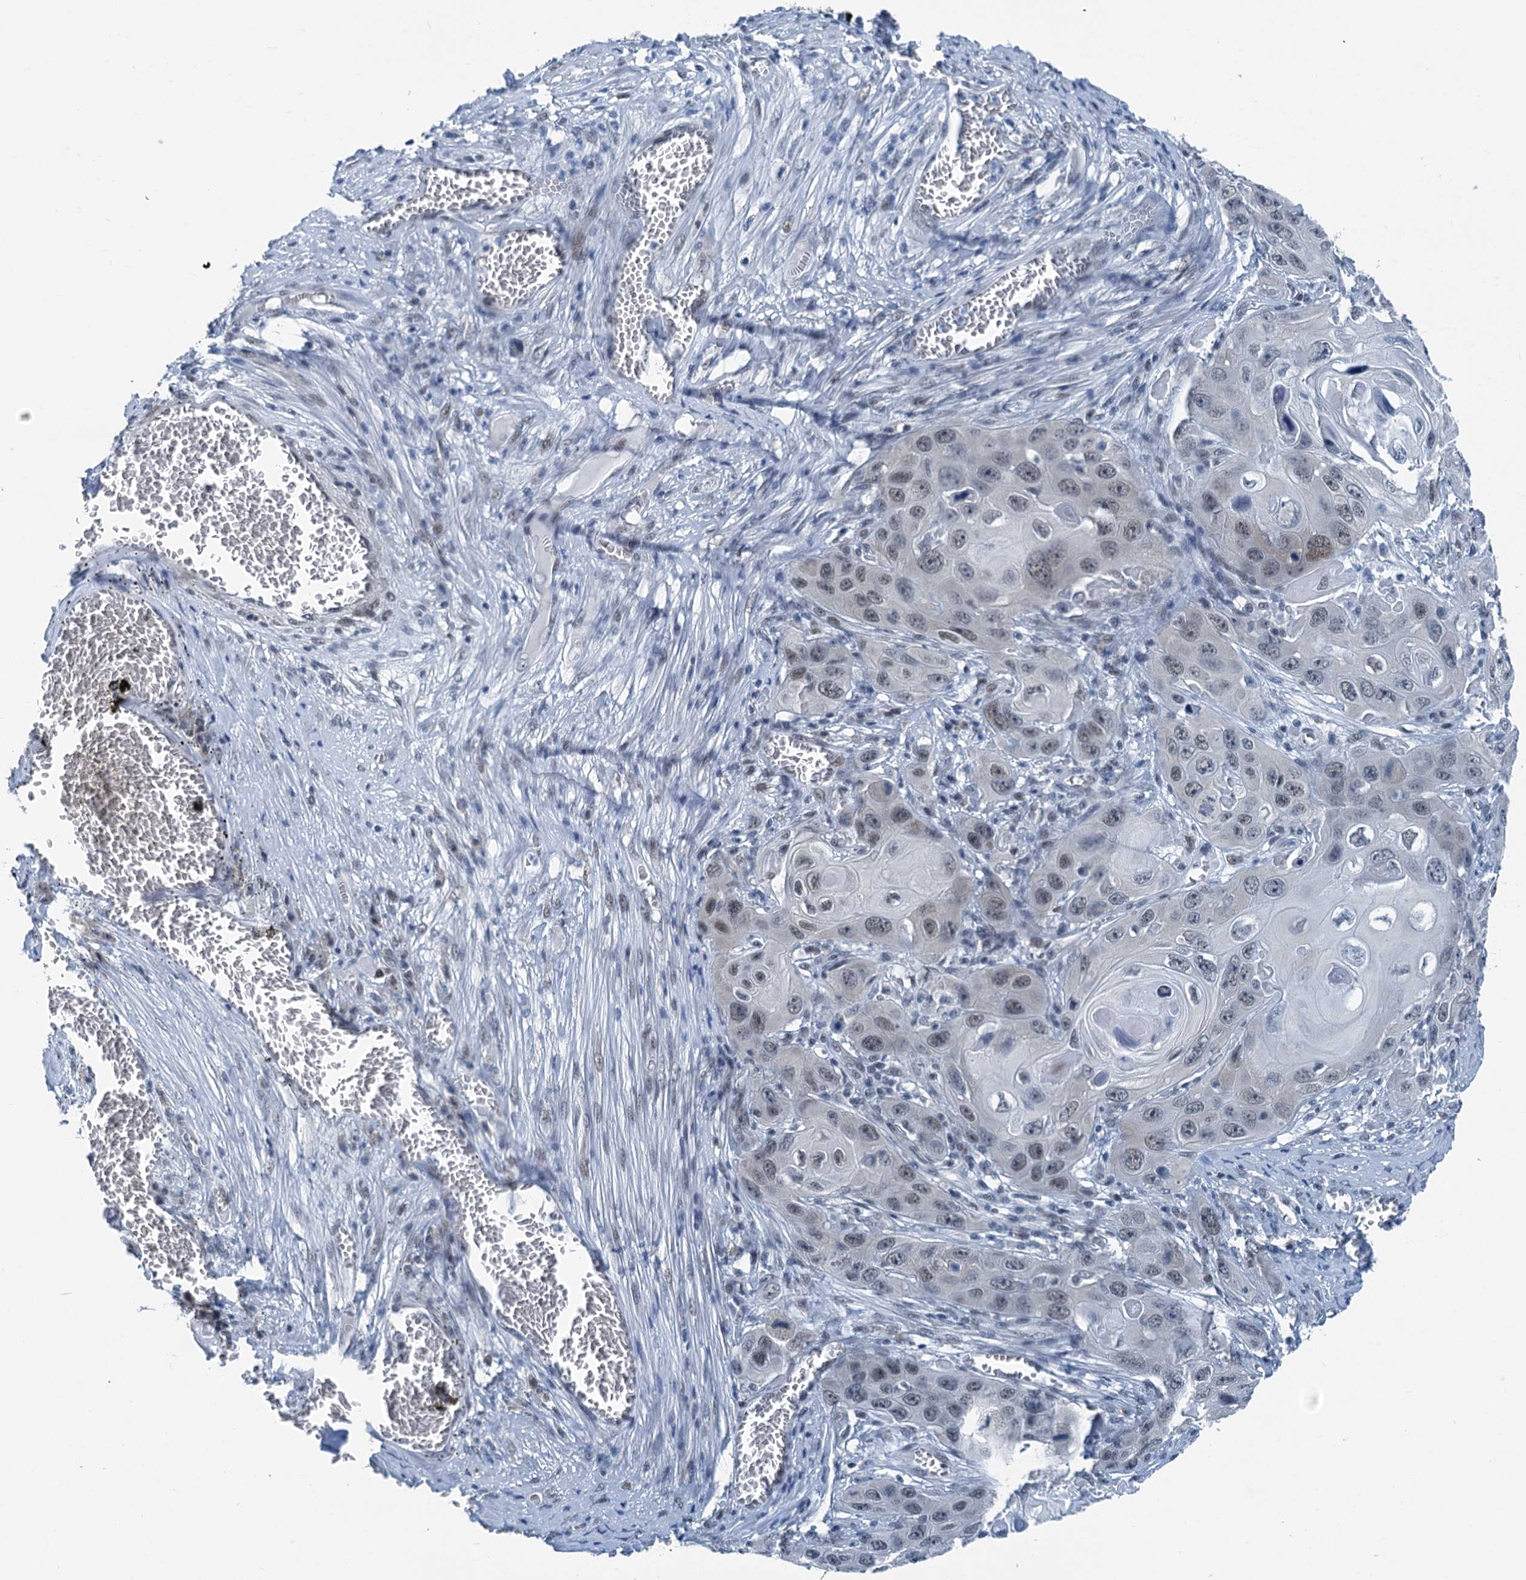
{"staining": {"intensity": "negative", "quantity": "none", "location": "none"}, "tissue": "skin cancer", "cell_type": "Tumor cells", "image_type": "cancer", "snomed": [{"axis": "morphology", "description": "Squamous cell carcinoma, NOS"}, {"axis": "topography", "description": "Skin"}], "caption": "Human squamous cell carcinoma (skin) stained for a protein using immunohistochemistry (IHC) reveals no staining in tumor cells.", "gene": "TRPT1", "patient": {"sex": "male", "age": 55}}